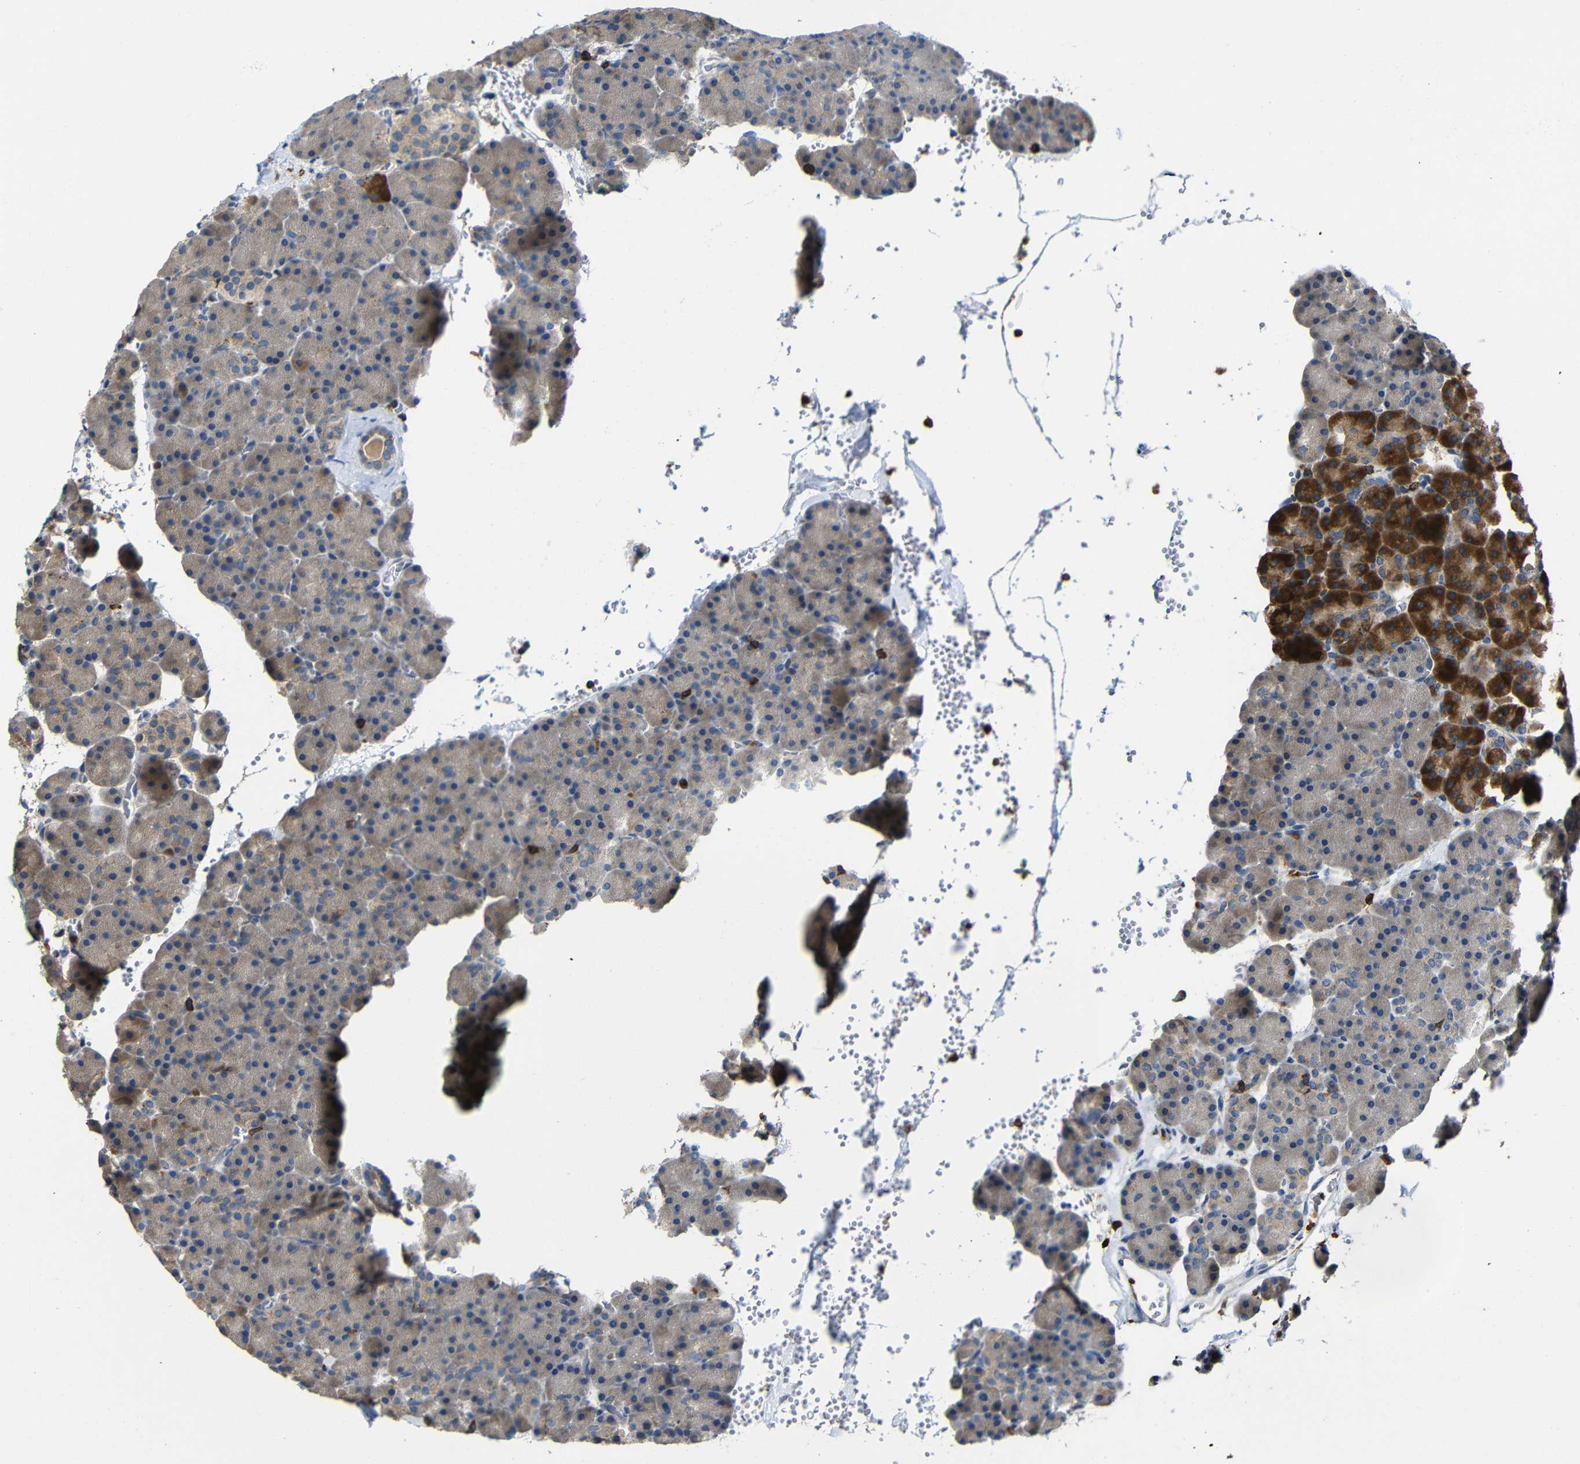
{"staining": {"intensity": "moderate", "quantity": "25%-75%", "location": "cytoplasmic/membranous"}, "tissue": "pancreas", "cell_type": "Exocrine glandular cells", "image_type": "normal", "snomed": [{"axis": "morphology", "description": "Normal tissue, NOS"}, {"axis": "topography", "description": "Pancreas"}], "caption": "Immunohistochemical staining of benign human pancreas displays 25%-75% levels of moderate cytoplasmic/membranous protein positivity in approximately 25%-75% of exocrine glandular cells. (DAB (3,3'-diaminobenzidine) IHC, brown staining for protein, blue staining for nuclei).", "gene": "P2RY12", "patient": {"sex": "female", "age": 35}}